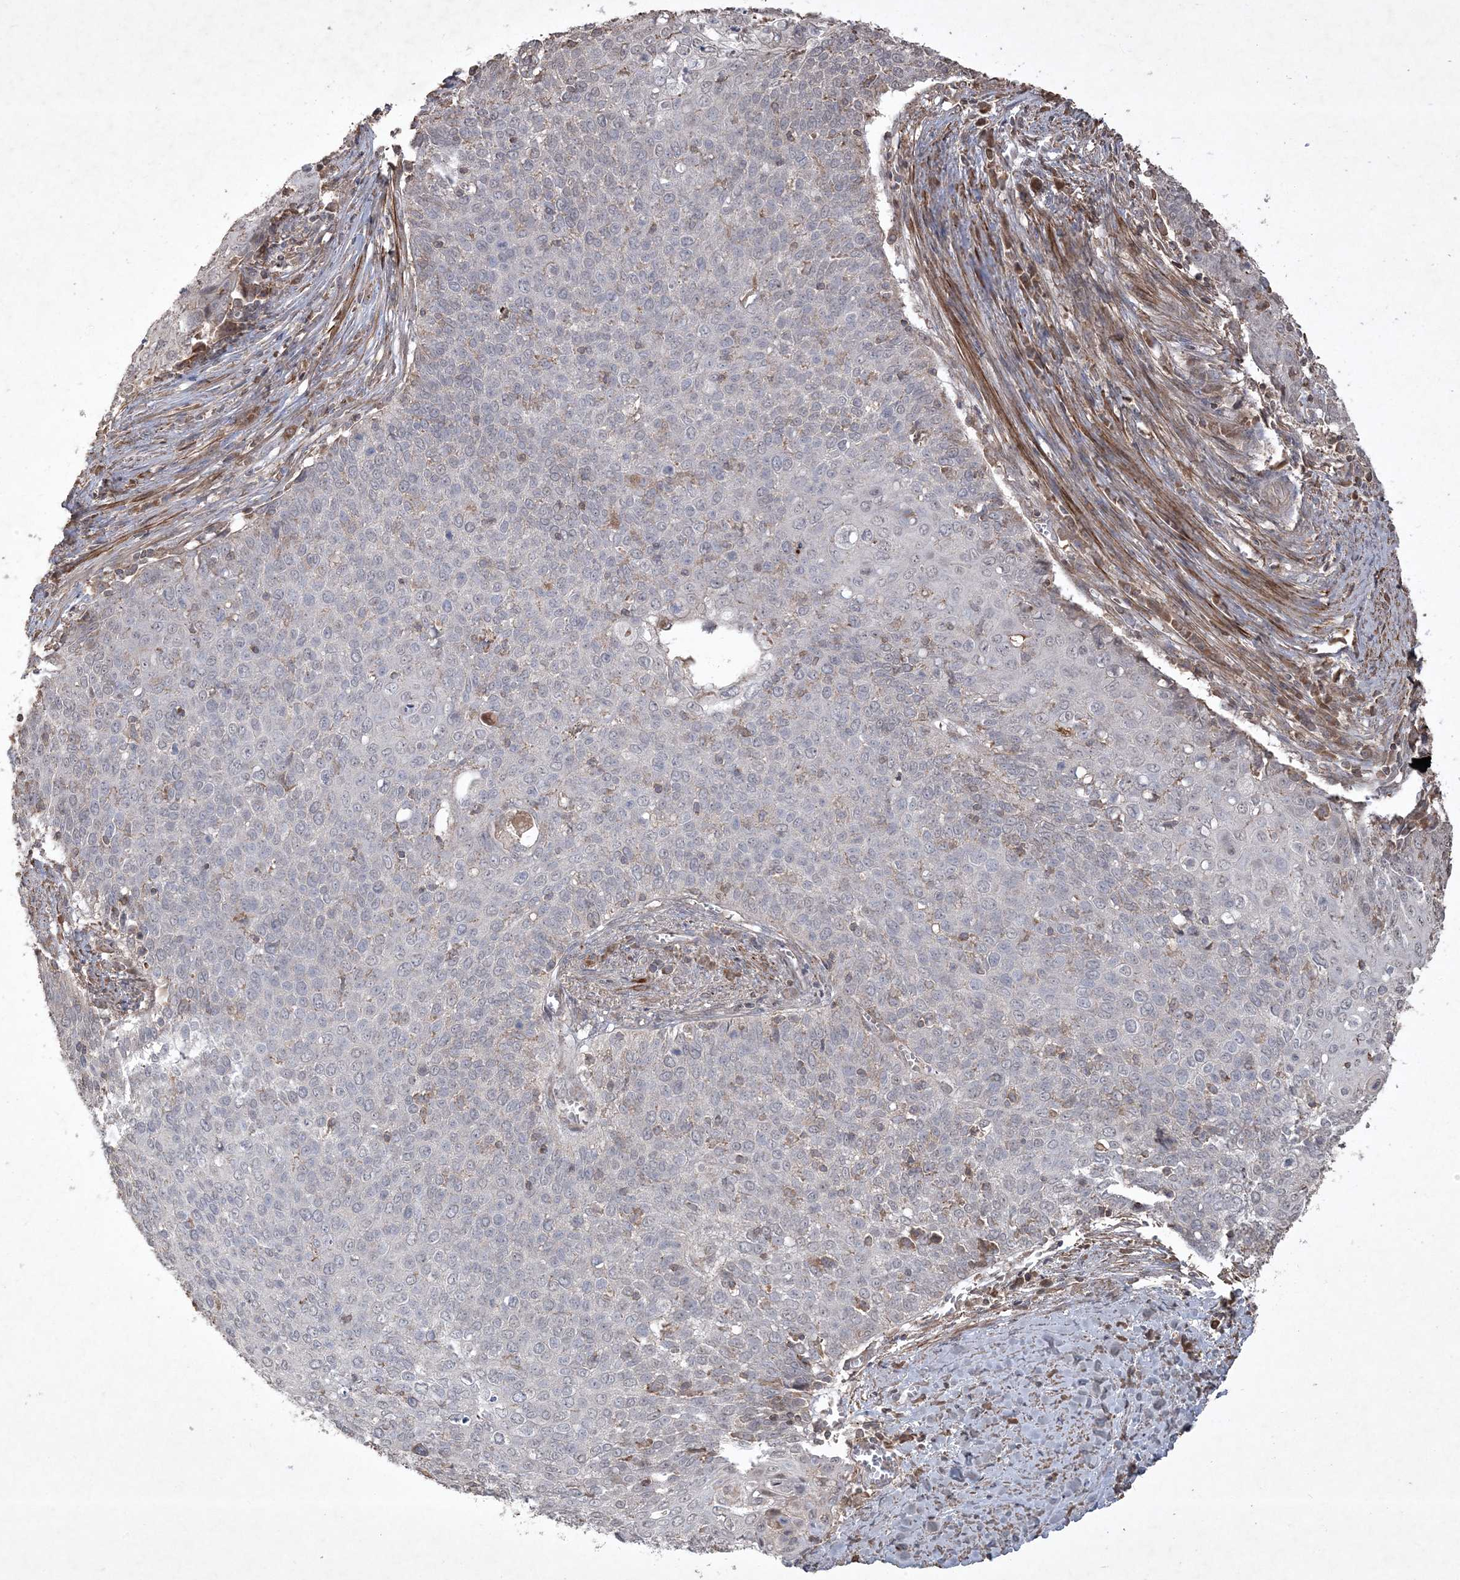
{"staining": {"intensity": "negative", "quantity": "none", "location": "none"}, "tissue": "cervical cancer", "cell_type": "Tumor cells", "image_type": "cancer", "snomed": [{"axis": "morphology", "description": "Squamous cell carcinoma, NOS"}, {"axis": "topography", "description": "Cervix"}], "caption": "Immunohistochemistry (IHC) micrograph of squamous cell carcinoma (cervical) stained for a protein (brown), which displays no staining in tumor cells. (Stains: DAB (3,3'-diaminobenzidine) immunohistochemistry (IHC) with hematoxylin counter stain, Microscopy: brightfield microscopy at high magnification).", "gene": "PRRT3", "patient": {"sex": "female", "age": 39}}